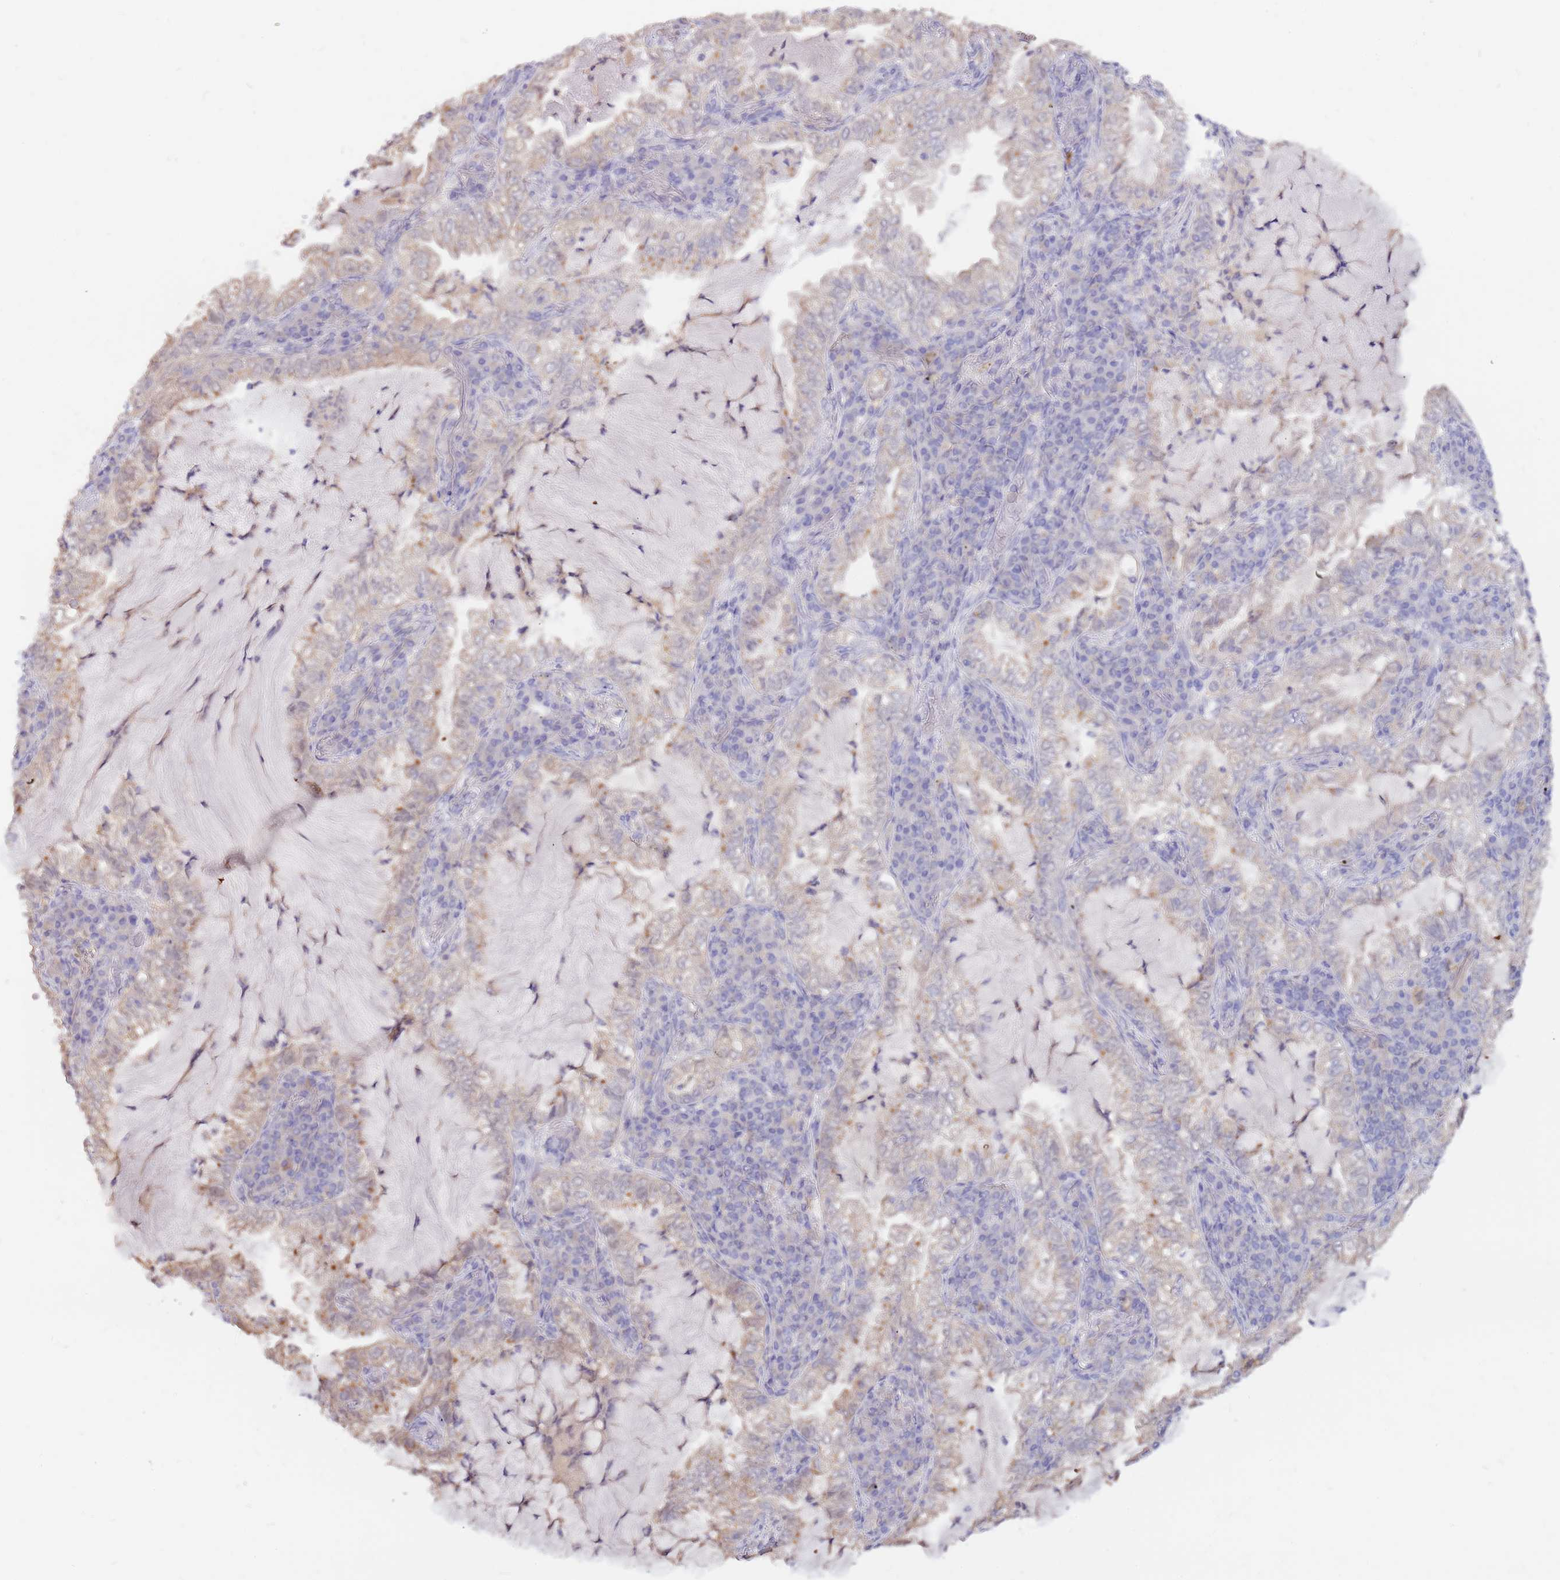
{"staining": {"intensity": "weak", "quantity": "25%-75%", "location": "cytoplasmic/membranous"}, "tissue": "lung cancer", "cell_type": "Tumor cells", "image_type": "cancer", "snomed": [{"axis": "morphology", "description": "Adenocarcinoma, NOS"}, {"axis": "topography", "description": "Lung"}], "caption": "Adenocarcinoma (lung) stained with DAB immunohistochemistry shows low levels of weak cytoplasmic/membranous positivity in about 25%-75% of tumor cells.", "gene": "AP5S1", "patient": {"sex": "female", "age": 73}}